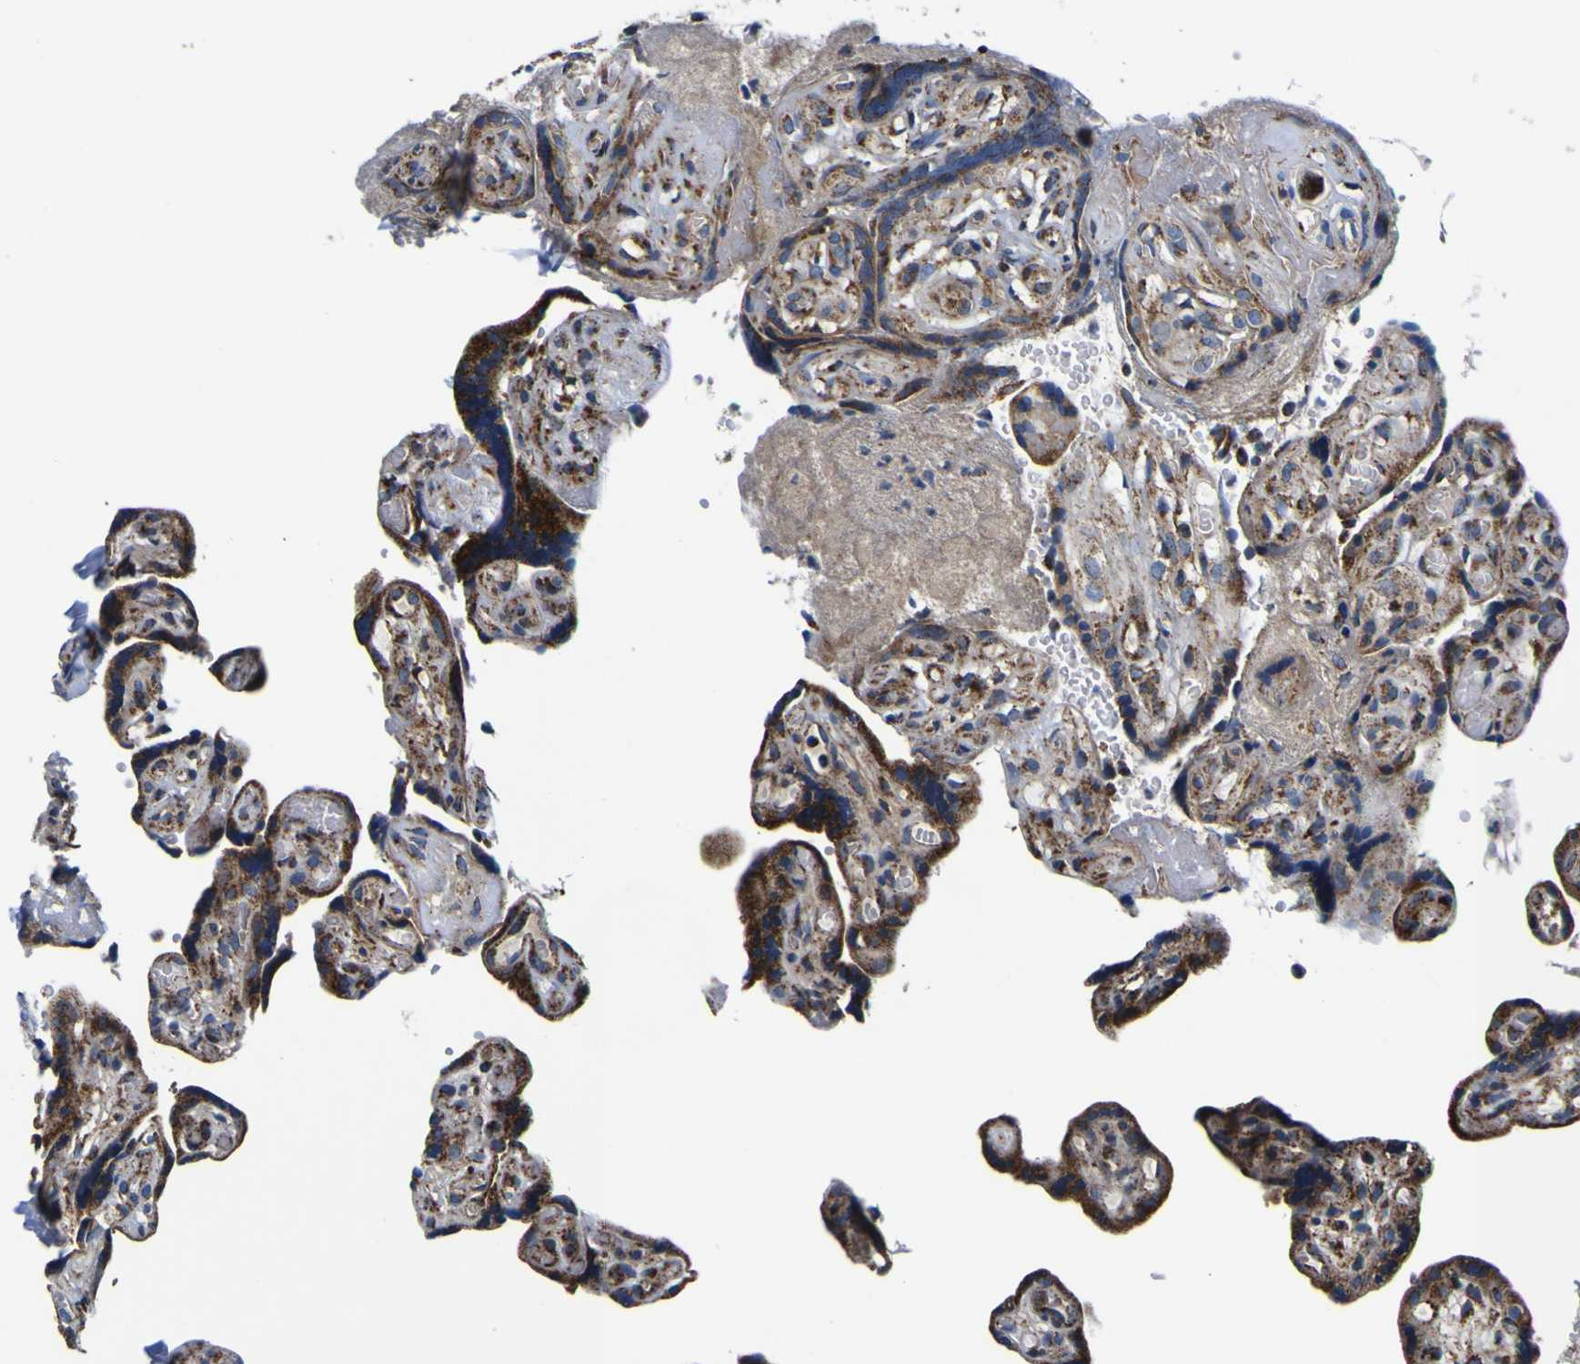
{"staining": {"intensity": "moderate", "quantity": ">75%", "location": "cytoplasmic/membranous"}, "tissue": "placenta", "cell_type": "Decidual cells", "image_type": "normal", "snomed": [{"axis": "morphology", "description": "Normal tissue, NOS"}, {"axis": "topography", "description": "Placenta"}], "caption": "Protein expression analysis of unremarkable human placenta reveals moderate cytoplasmic/membranous positivity in approximately >75% of decidual cells. Nuclei are stained in blue.", "gene": "PTRH2", "patient": {"sex": "female", "age": 30}}